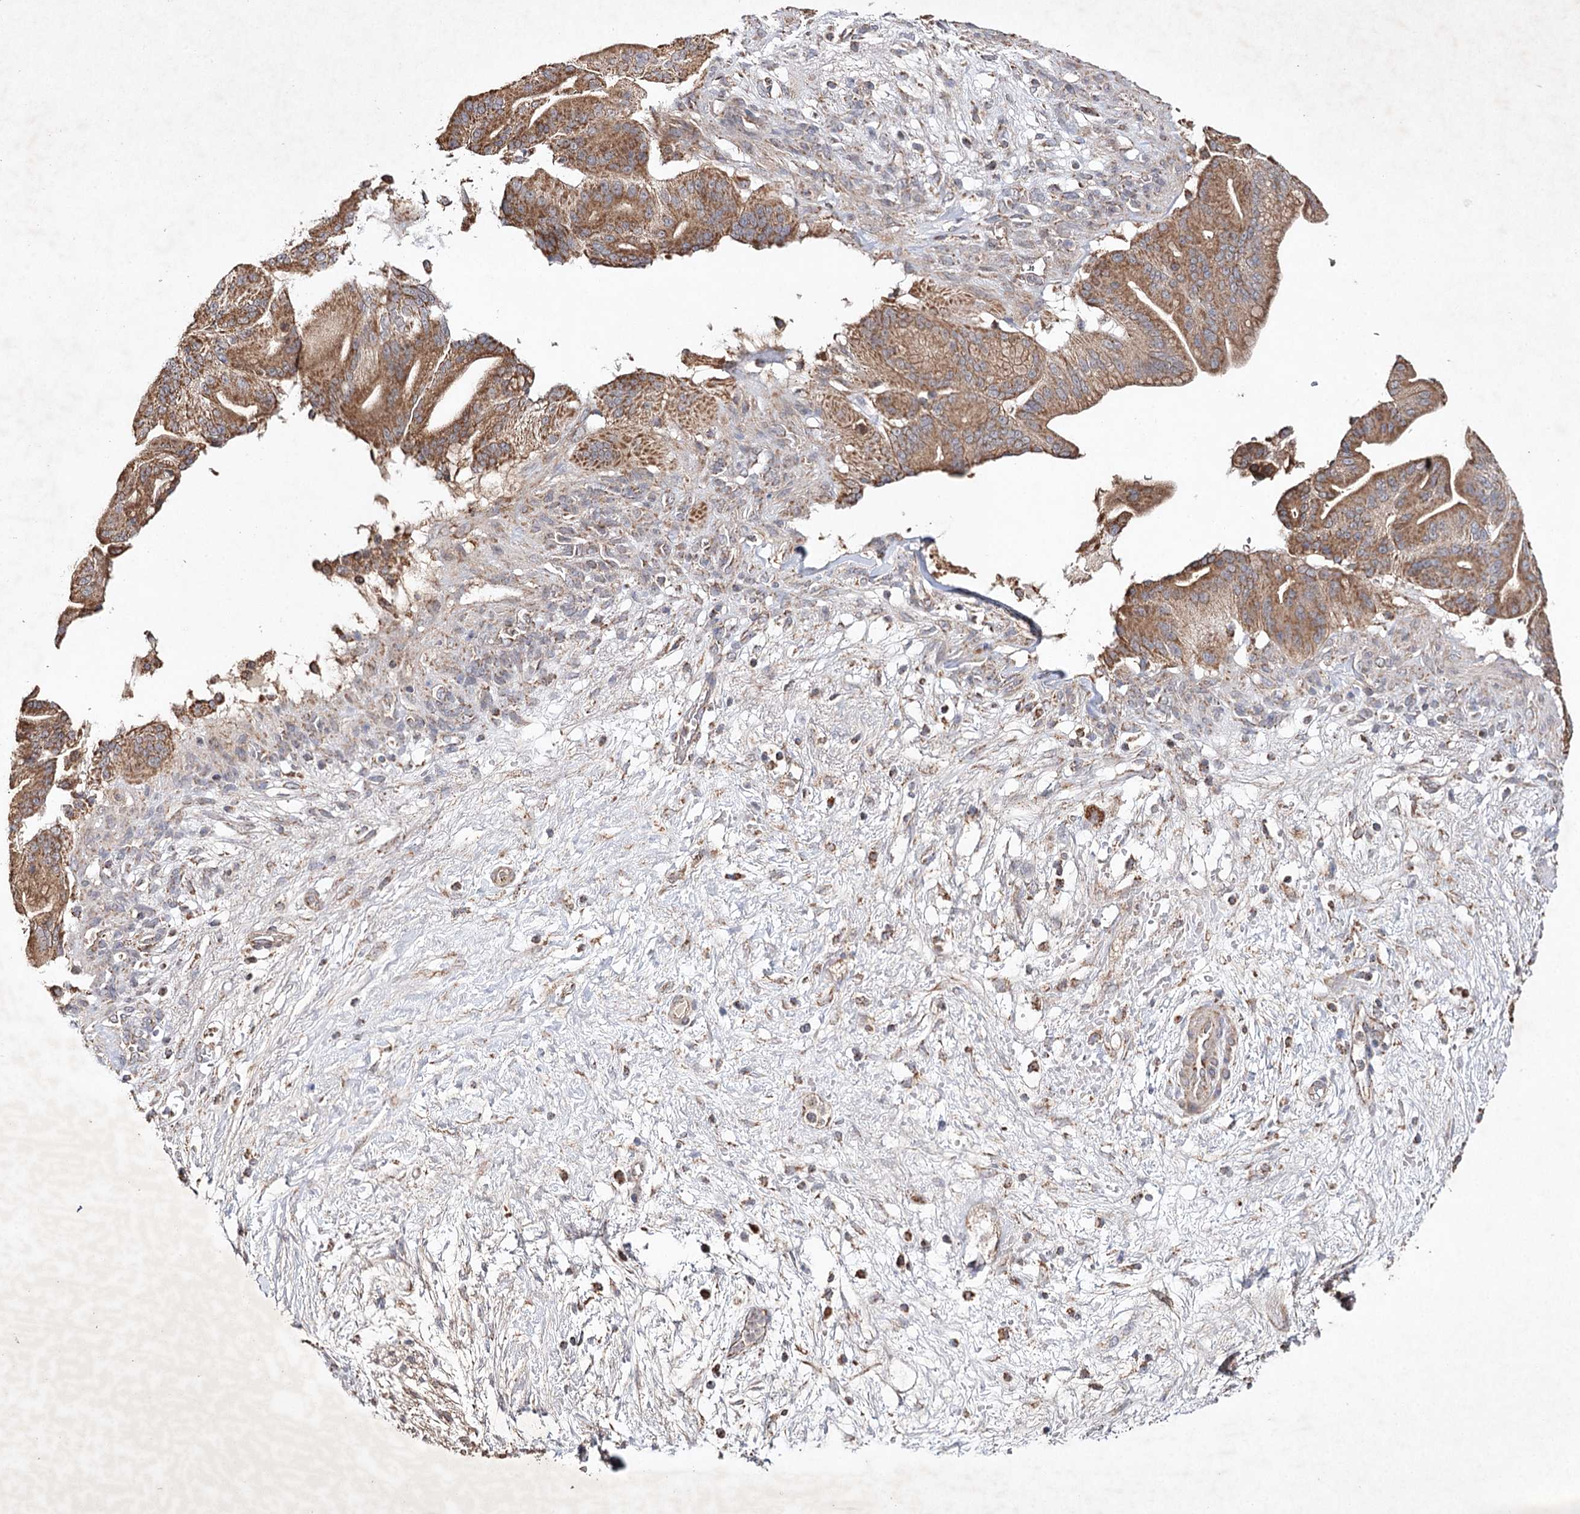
{"staining": {"intensity": "moderate", "quantity": ">75%", "location": "cytoplasmic/membranous"}, "tissue": "pancreatic cancer", "cell_type": "Tumor cells", "image_type": "cancer", "snomed": [{"axis": "morphology", "description": "Adenocarcinoma, NOS"}, {"axis": "topography", "description": "Pancreas"}], "caption": "The immunohistochemical stain labels moderate cytoplasmic/membranous expression in tumor cells of adenocarcinoma (pancreatic) tissue.", "gene": "PIK3CB", "patient": {"sex": "male", "age": 68}}